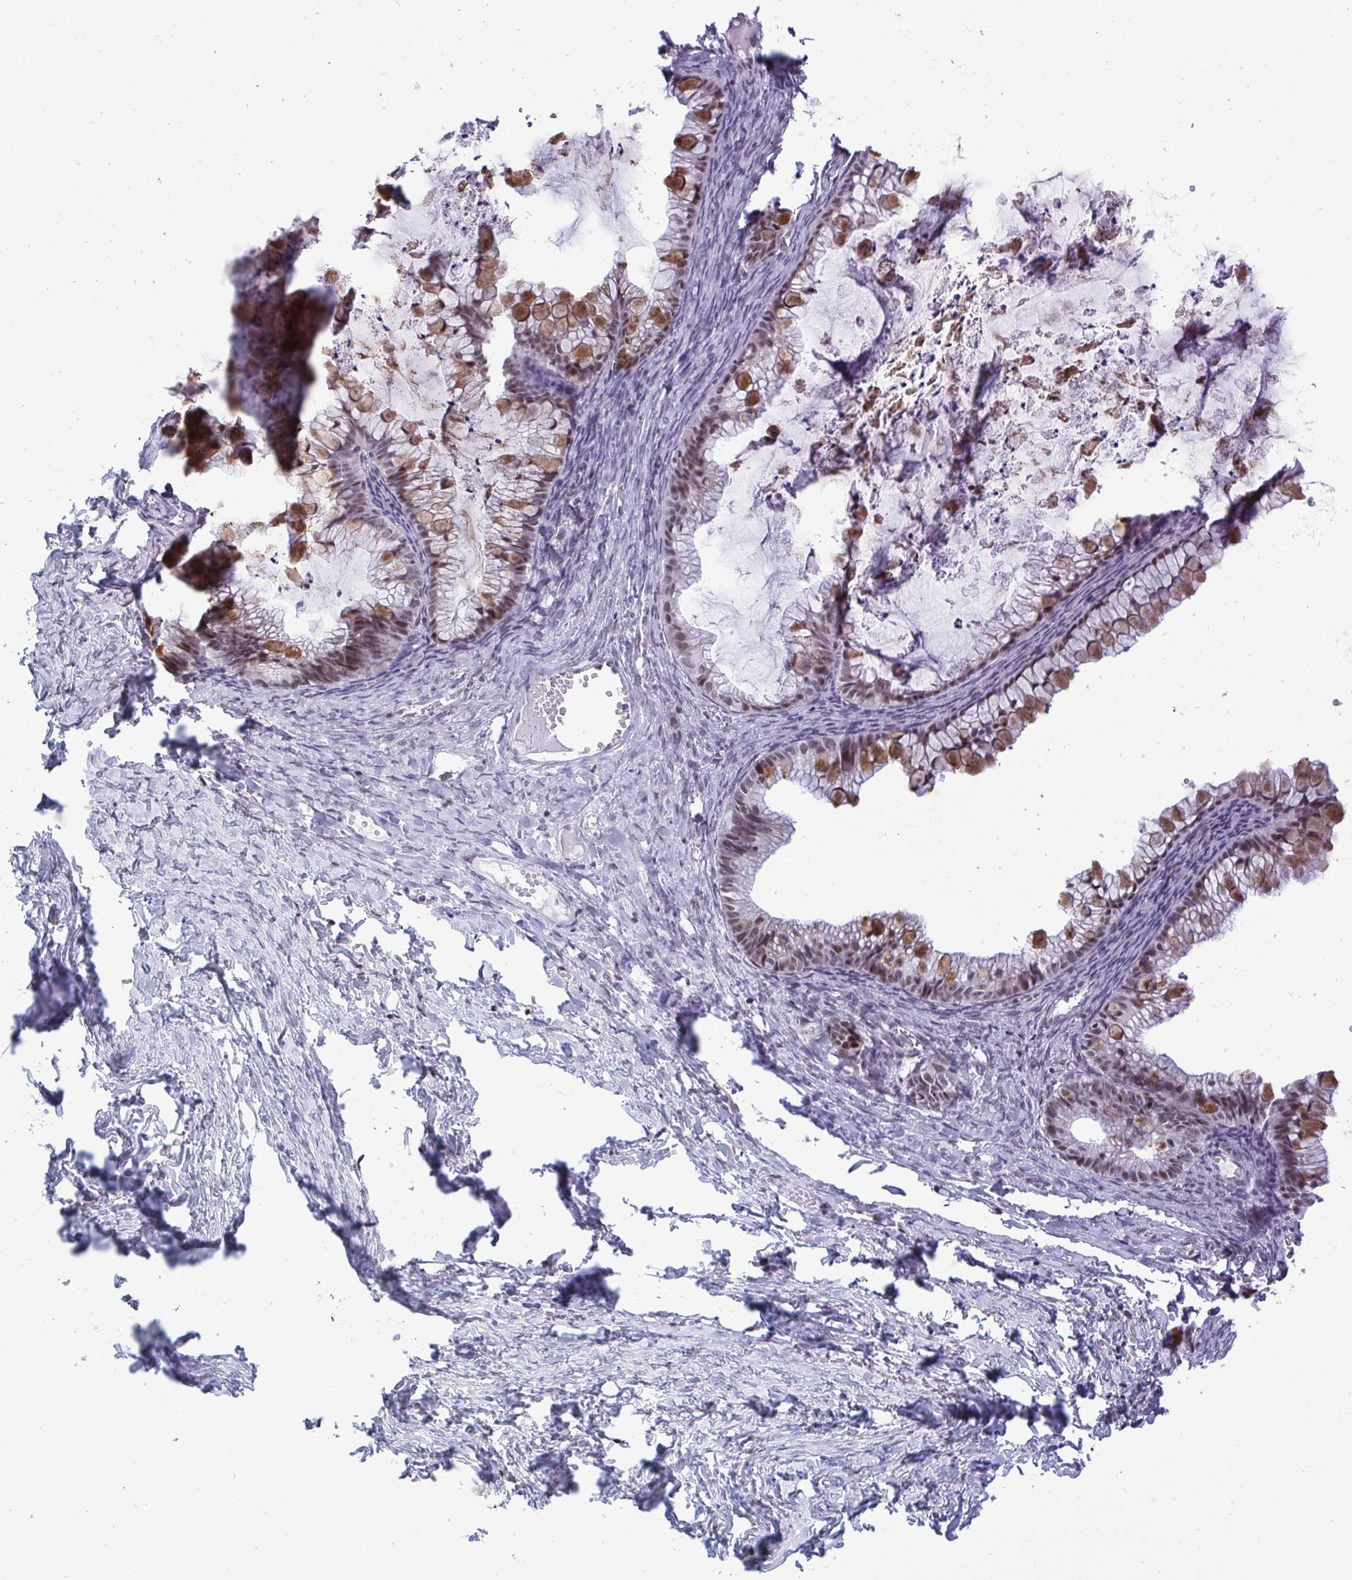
{"staining": {"intensity": "moderate", "quantity": ">75%", "location": "nuclear"}, "tissue": "ovarian cancer", "cell_type": "Tumor cells", "image_type": "cancer", "snomed": [{"axis": "morphology", "description": "Cystadenocarcinoma, mucinous, NOS"}, {"axis": "topography", "description": "Ovary"}], "caption": "Ovarian cancer (mucinous cystadenocarcinoma) tissue reveals moderate nuclear positivity in approximately >75% of tumor cells", "gene": "WBP11", "patient": {"sex": "female", "age": 35}}